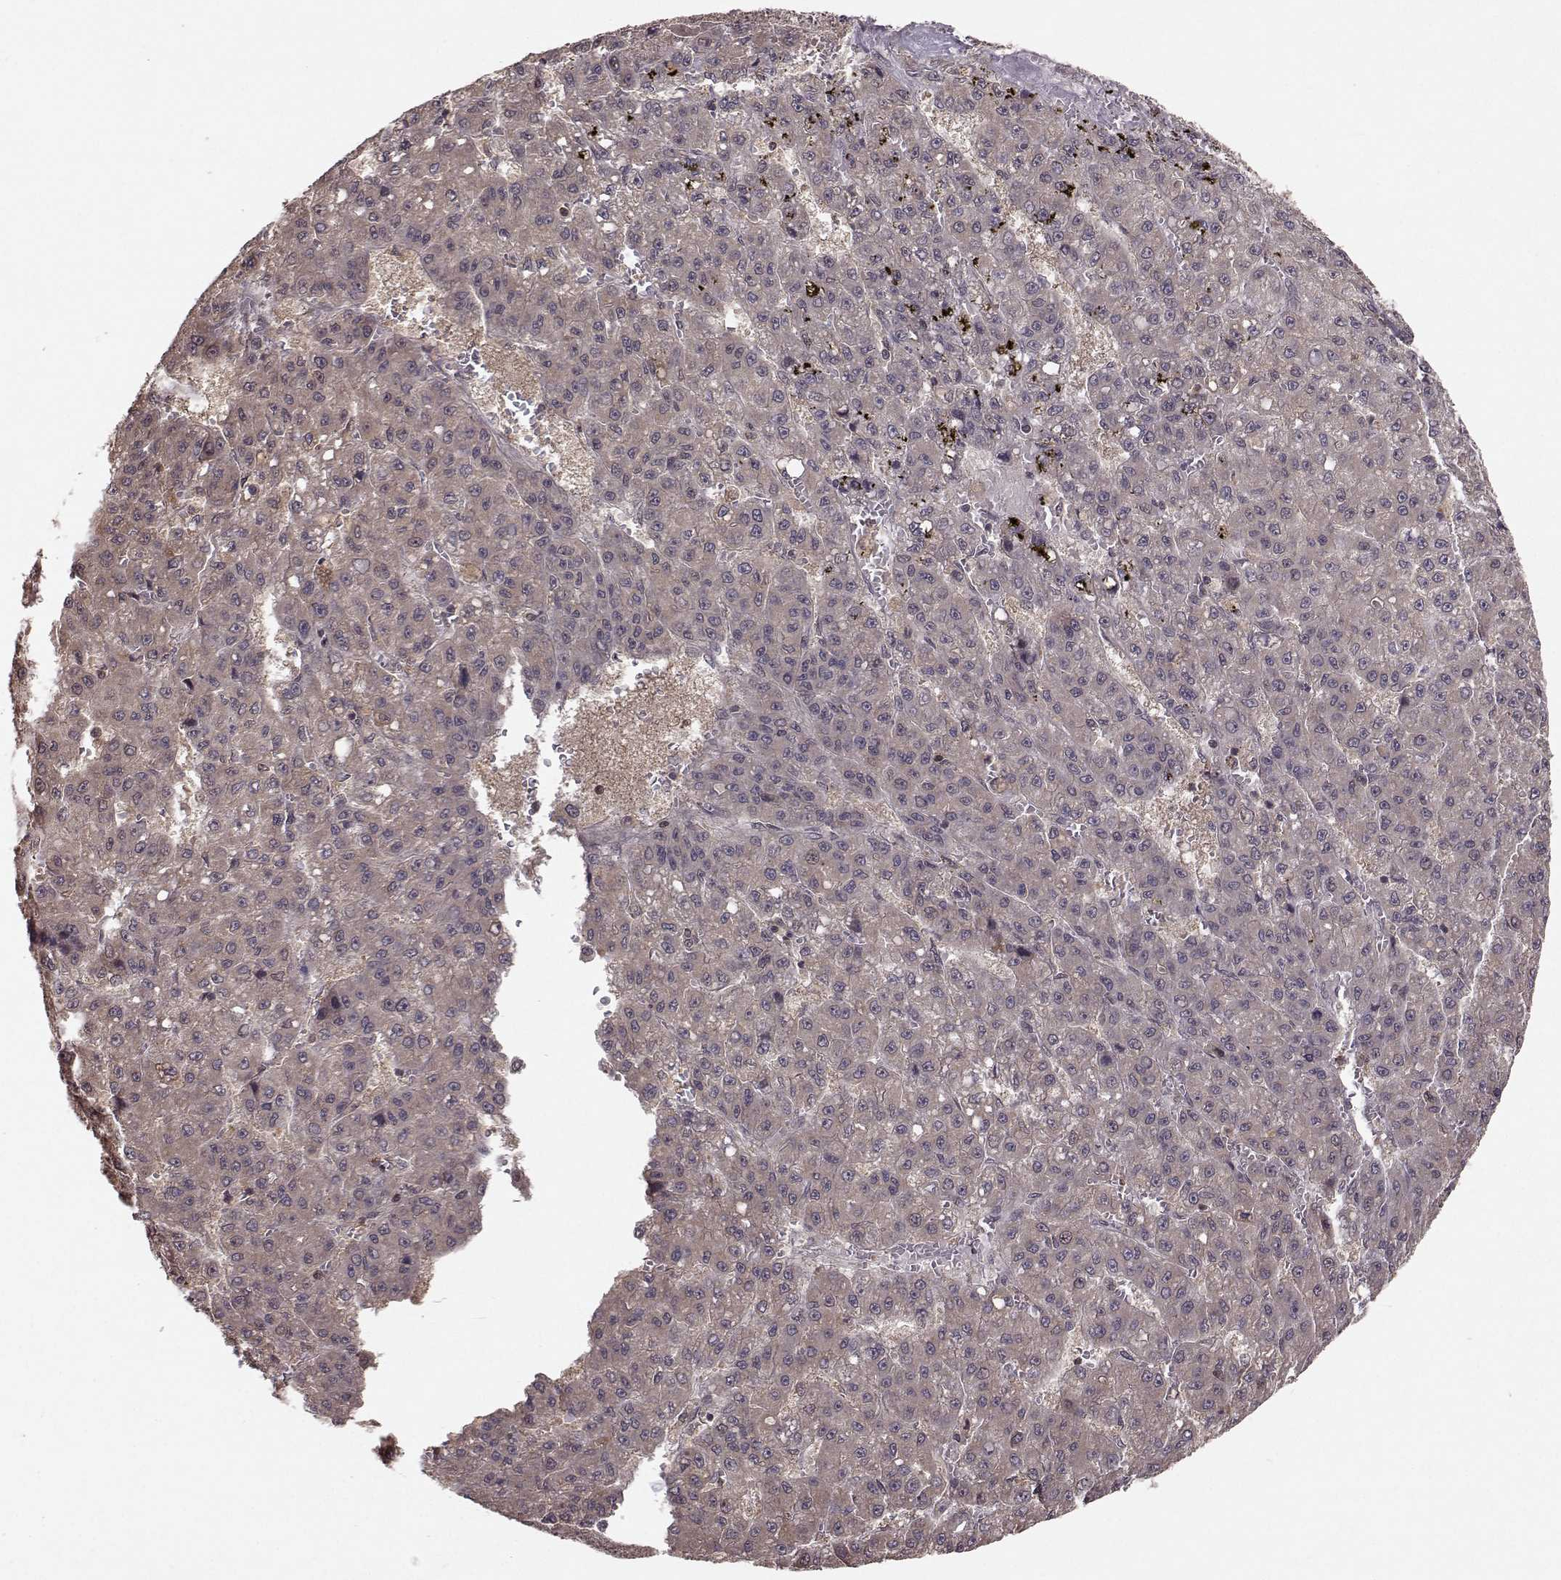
{"staining": {"intensity": "weak", "quantity": ">75%", "location": "cytoplasmic/membranous"}, "tissue": "liver cancer", "cell_type": "Tumor cells", "image_type": "cancer", "snomed": [{"axis": "morphology", "description": "Carcinoma, Hepatocellular, NOS"}, {"axis": "topography", "description": "Liver"}], "caption": "Protein staining of liver hepatocellular carcinoma tissue exhibits weak cytoplasmic/membranous positivity in approximately >75% of tumor cells.", "gene": "PLEKHG3", "patient": {"sex": "male", "age": 70}}